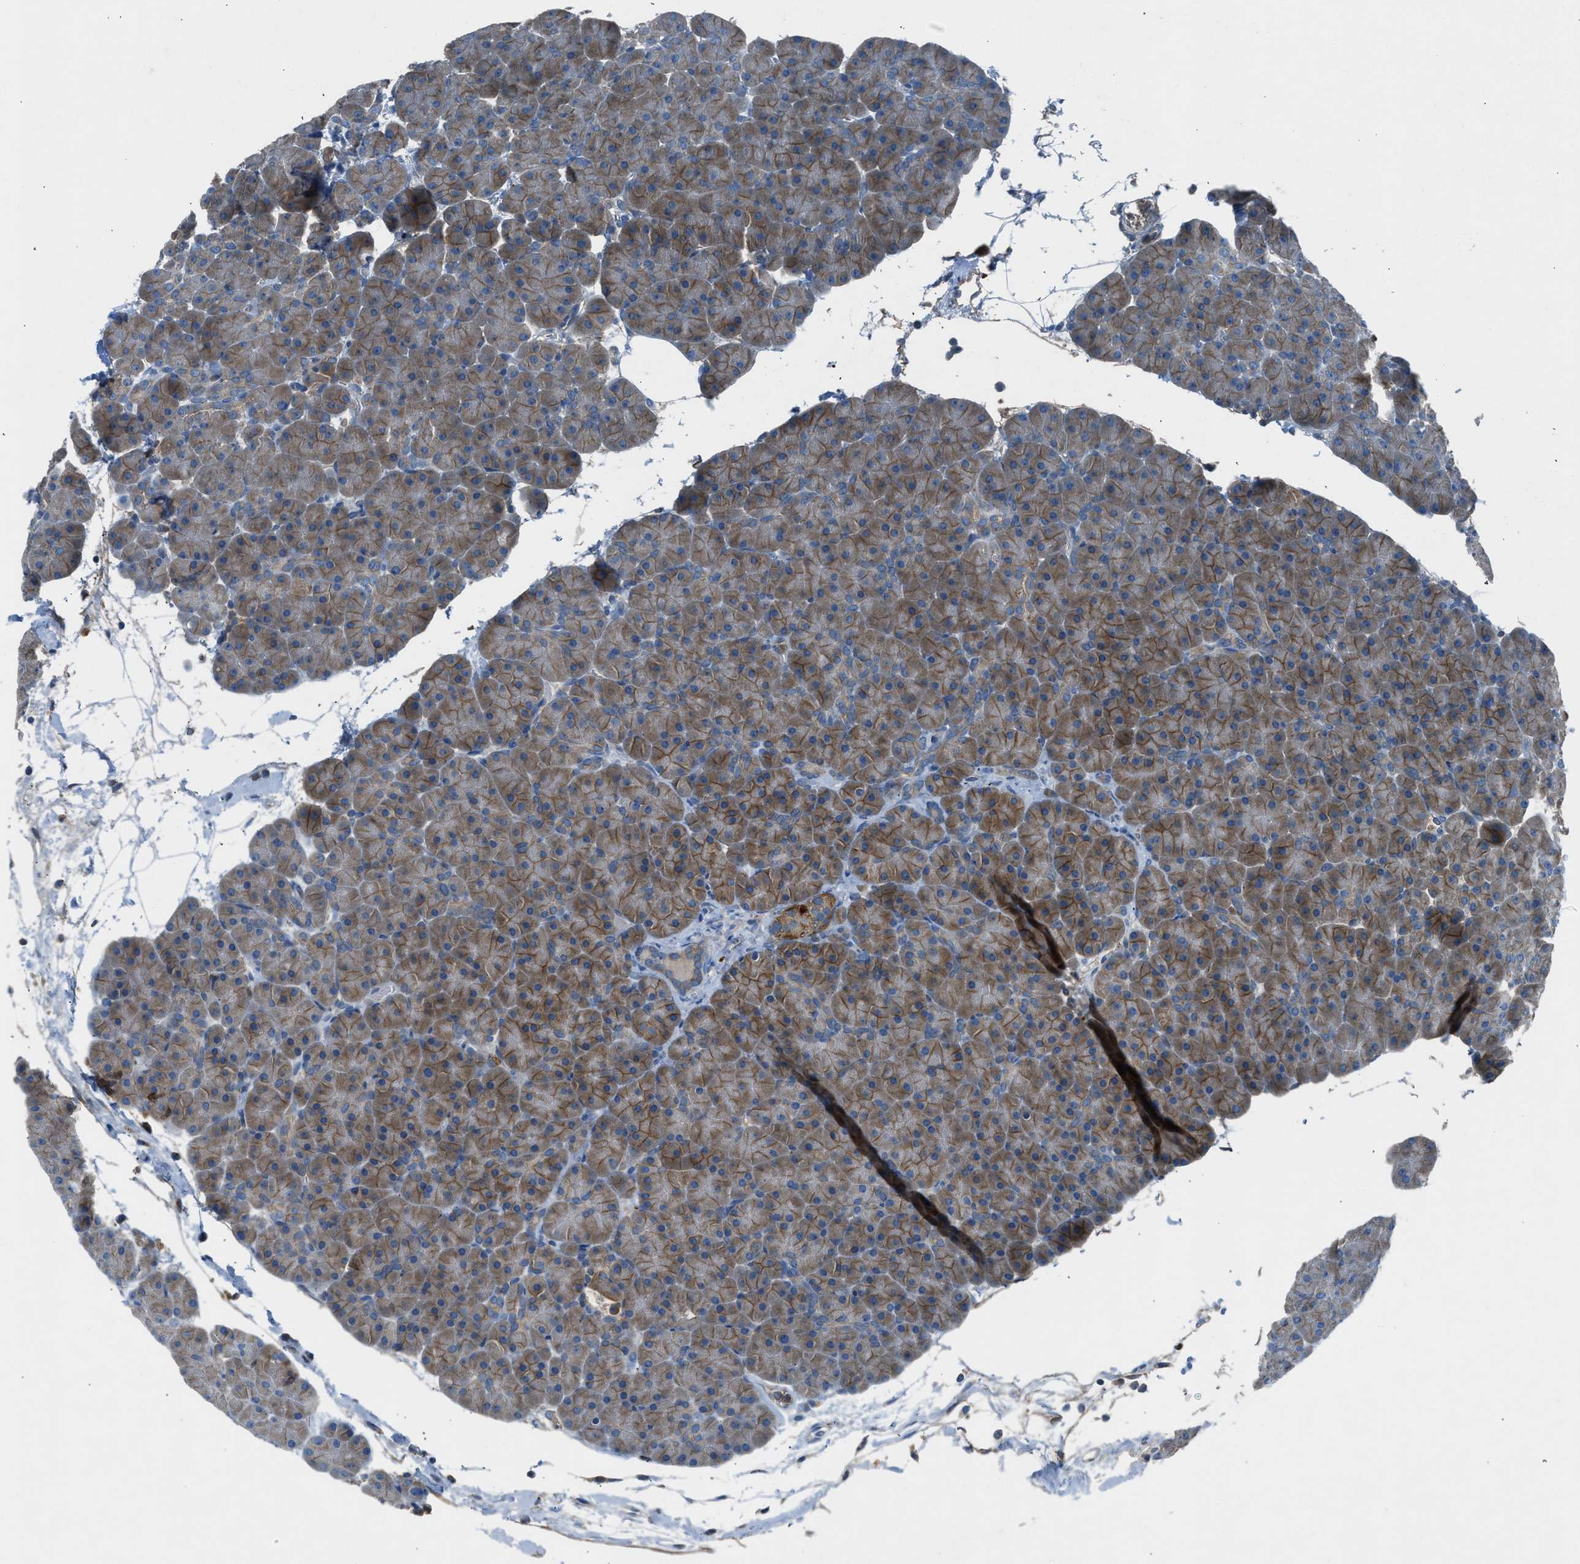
{"staining": {"intensity": "moderate", "quantity": ">75%", "location": "cytoplasmic/membranous"}, "tissue": "pancreas", "cell_type": "Exocrine glandular cells", "image_type": "normal", "snomed": [{"axis": "morphology", "description": "Normal tissue, NOS"}, {"axis": "topography", "description": "Pancreas"}], "caption": "A histopathology image of pancreas stained for a protein shows moderate cytoplasmic/membranous brown staining in exocrine glandular cells.", "gene": "BMP1", "patient": {"sex": "male", "age": 66}}